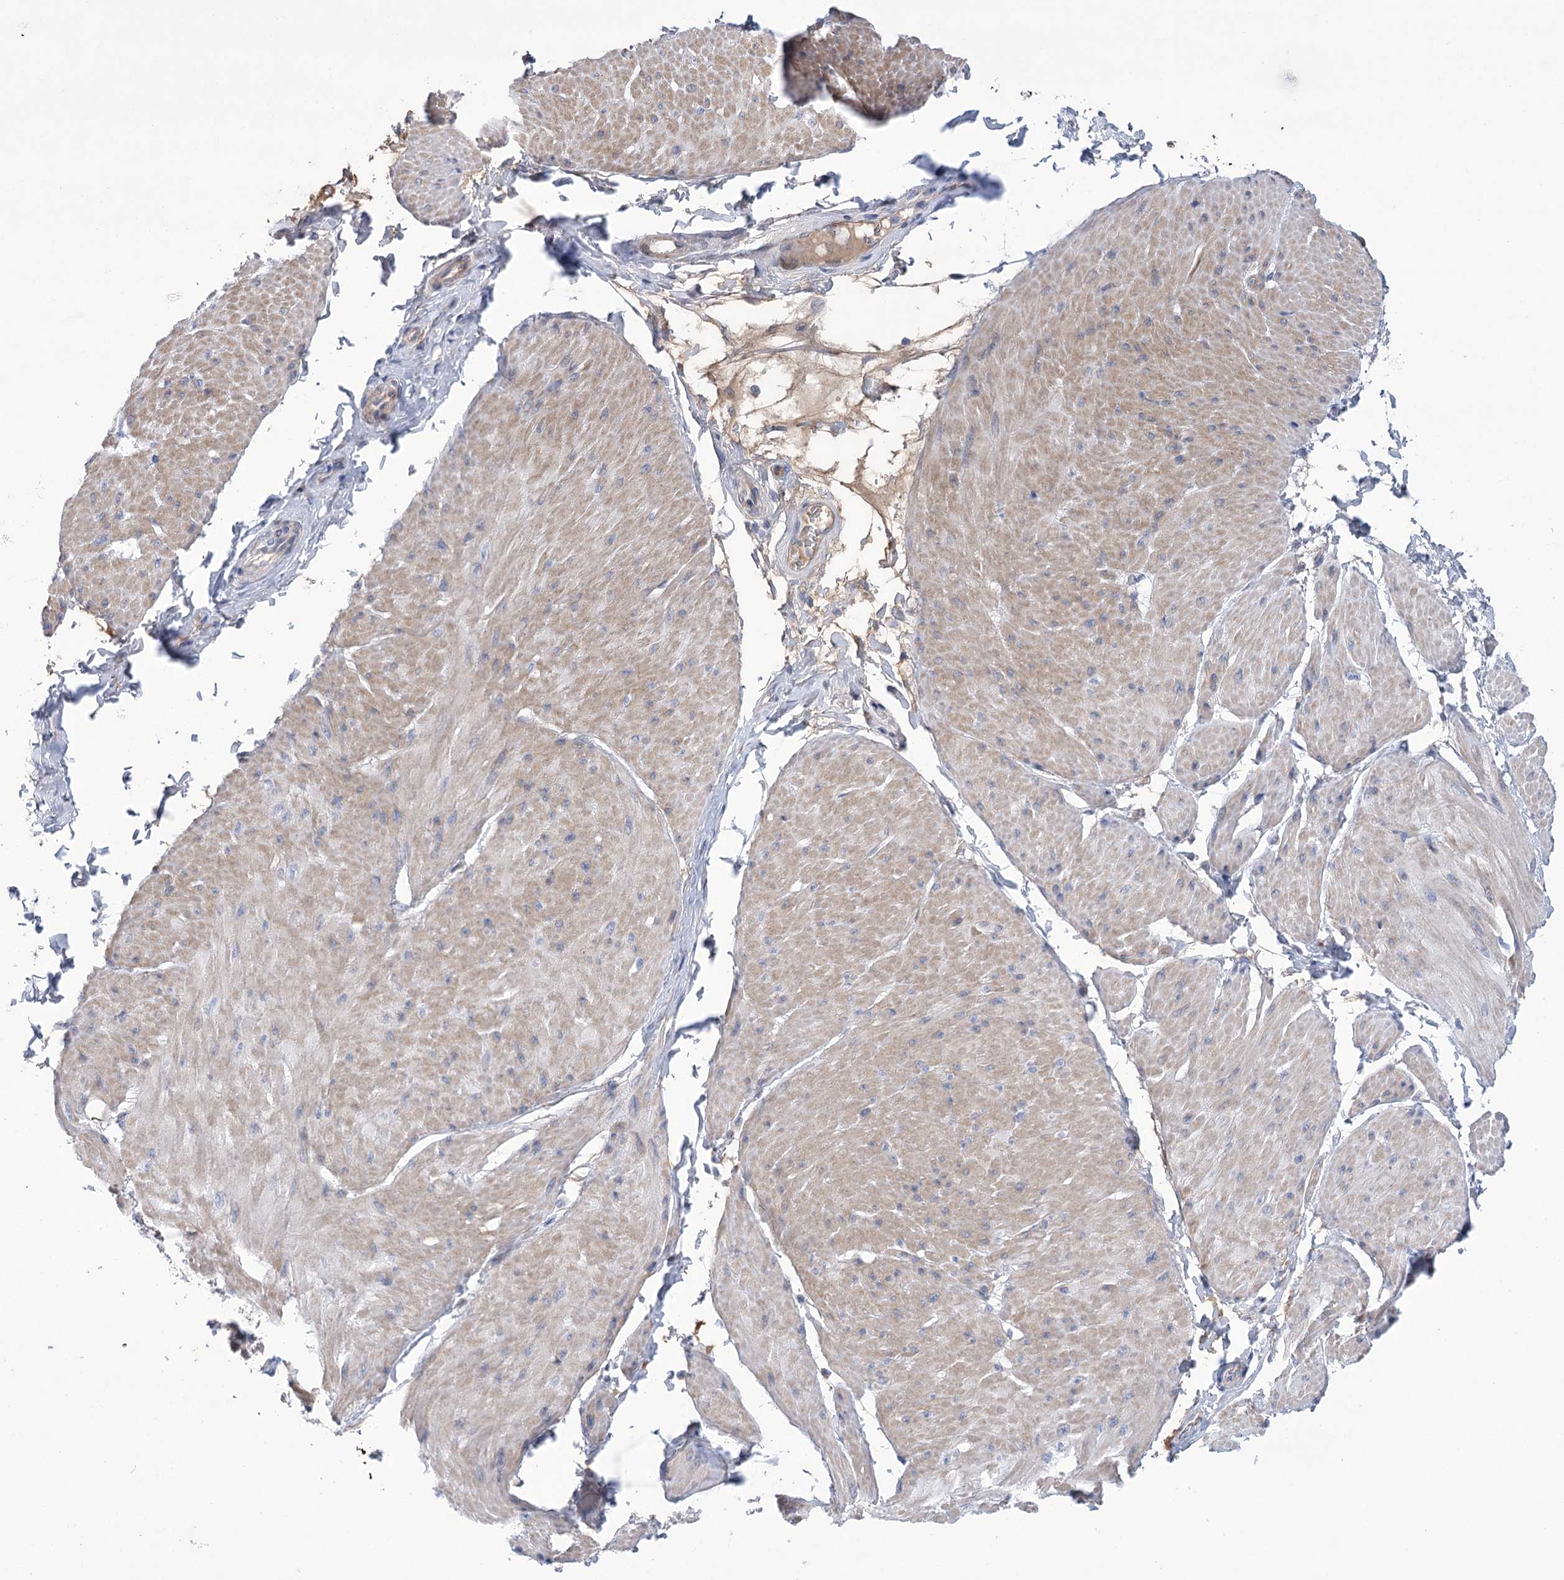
{"staining": {"intensity": "weak", "quantity": "25%-75%", "location": "cytoplasmic/membranous"}, "tissue": "smooth muscle", "cell_type": "Smooth muscle cells", "image_type": "normal", "snomed": [{"axis": "morphology", "description": "Urothelial carcinoma, High grade"}, {"axis": "topography", "description": "Urinary bladder"}], "caption": "Immunohistochemistry (DAB (3,3'-diaminobenzidine)) staining of unremarkable smooth muscle demonstrates weak cytoplasmic/membranous protein staining in about 25%-75% of smooth muscle cells. The protein is stained brown, and the nuclei are stained in blue (DAB IHC with brightfield microscopy, high magnification).", "gene": "CEP164", "patient": {"sex": "male", "age": 46}}